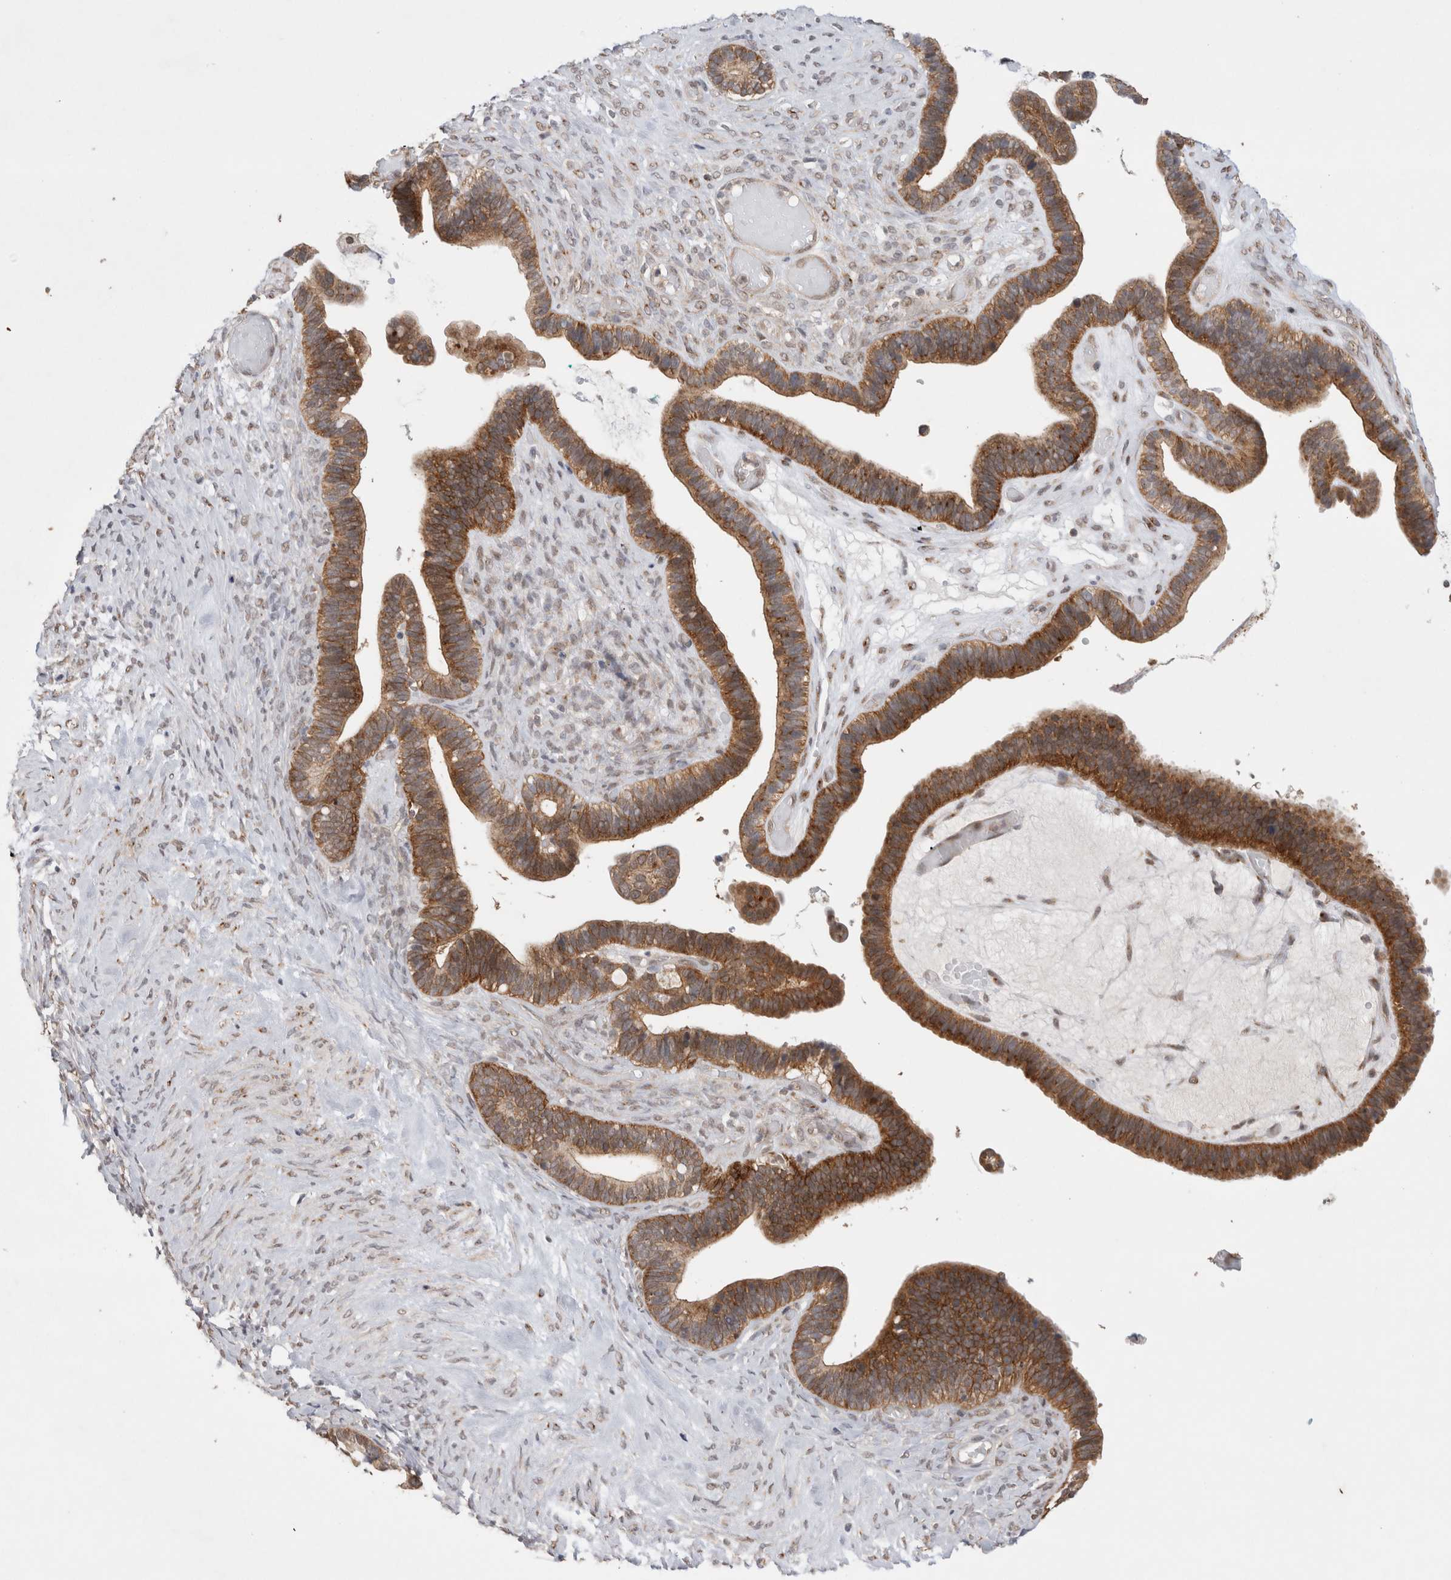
{"staining": {"intensity": "moderate", "quantity": ">75%", "location": "cytoplasmic/membranous"}, "tissue": "ovarian cancer", "cell_type": "Tumor cells", "image_type": "cancer", "snomed": [{"axis": "morphology", "description": "Cystadenocarcinoma, serous, NOS"}, {"axis": "topography", "description": "Ovary"}], "caption": "Human serous cystadenocarcinoma (ovarian) stained with a protein marker exhibits moderate staining in tumor cells.", "gene": "WIPF2", "patient": {"sex": "female", "age": 56}}